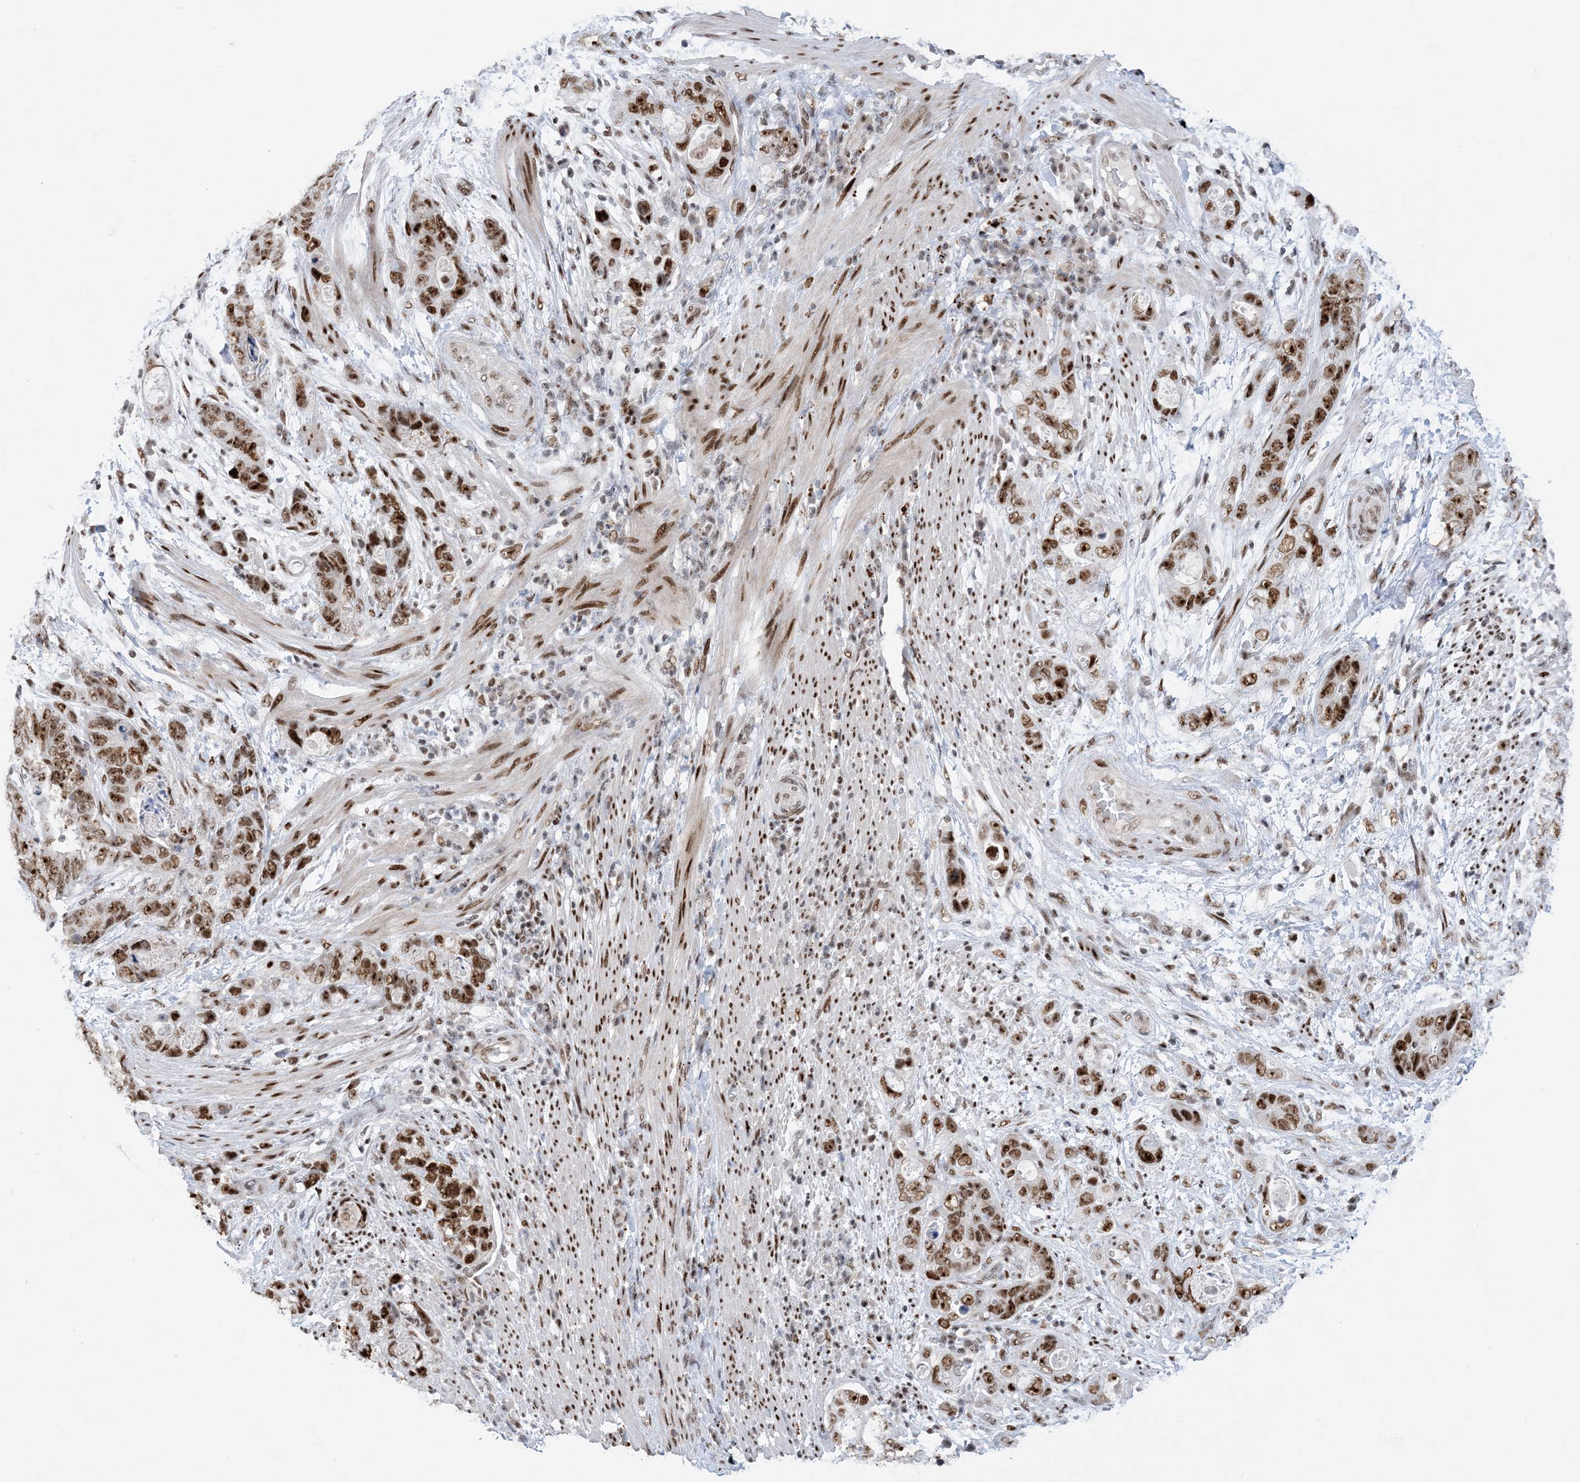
{"staining": {"intensity": "moderate", "quantity": ">75%", "location": "nuclear"}, "tissue": "stomach cancer", "cell_type": "Tumor cells", "image_type": "cancer", "snomed": [{"axis": "morphology", "description": "Adenocarcinoma, NOS"}, {"axis": "topography", "description": "Stomach"}], "caption": "This histopathology image reveals IHC staining of human stomach adenocarcinoma, with medium moderate nuclear staining in approximately >75% of tumor cells.", "gene": "TSPYL1", "patient": {"sex": "female", "age": 89}}